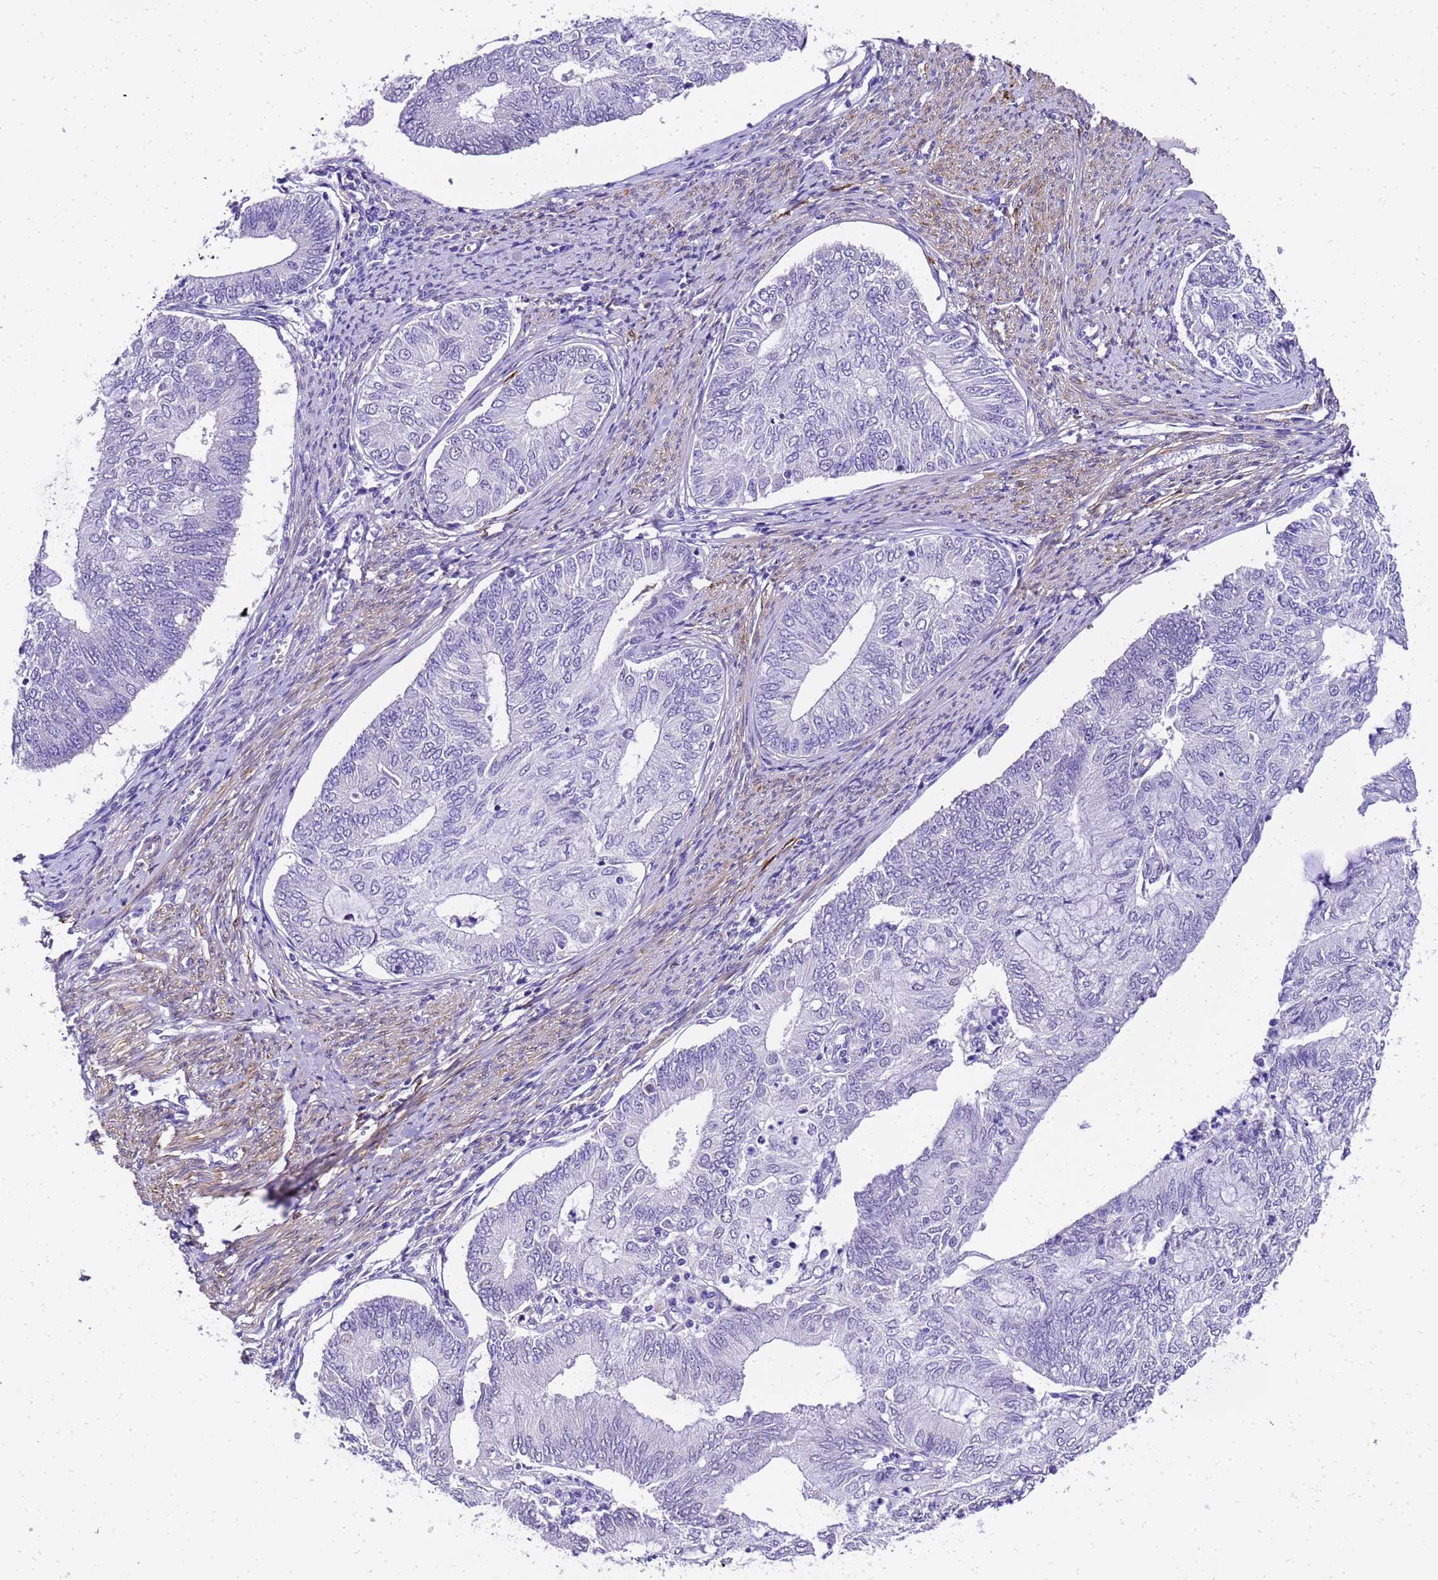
{"staining": {"intensity": "negative", "quantity": "none", "location": "none"}, "tissue": "endometrial cancer", "cell_type": "Tumor cells", "image_type": "cancer", "snomed": [{"axis": "morphology", "description": "Adenocarcinoma, NOS"}, {"axis": "topography", "description": "Endometrium"}], "caption": "Image shows no significant protein expression in tumor cells of adenocarcinoma (endometrial).", "gene": "HSPB6", "patient": {"sex": "female", "age": 68}}